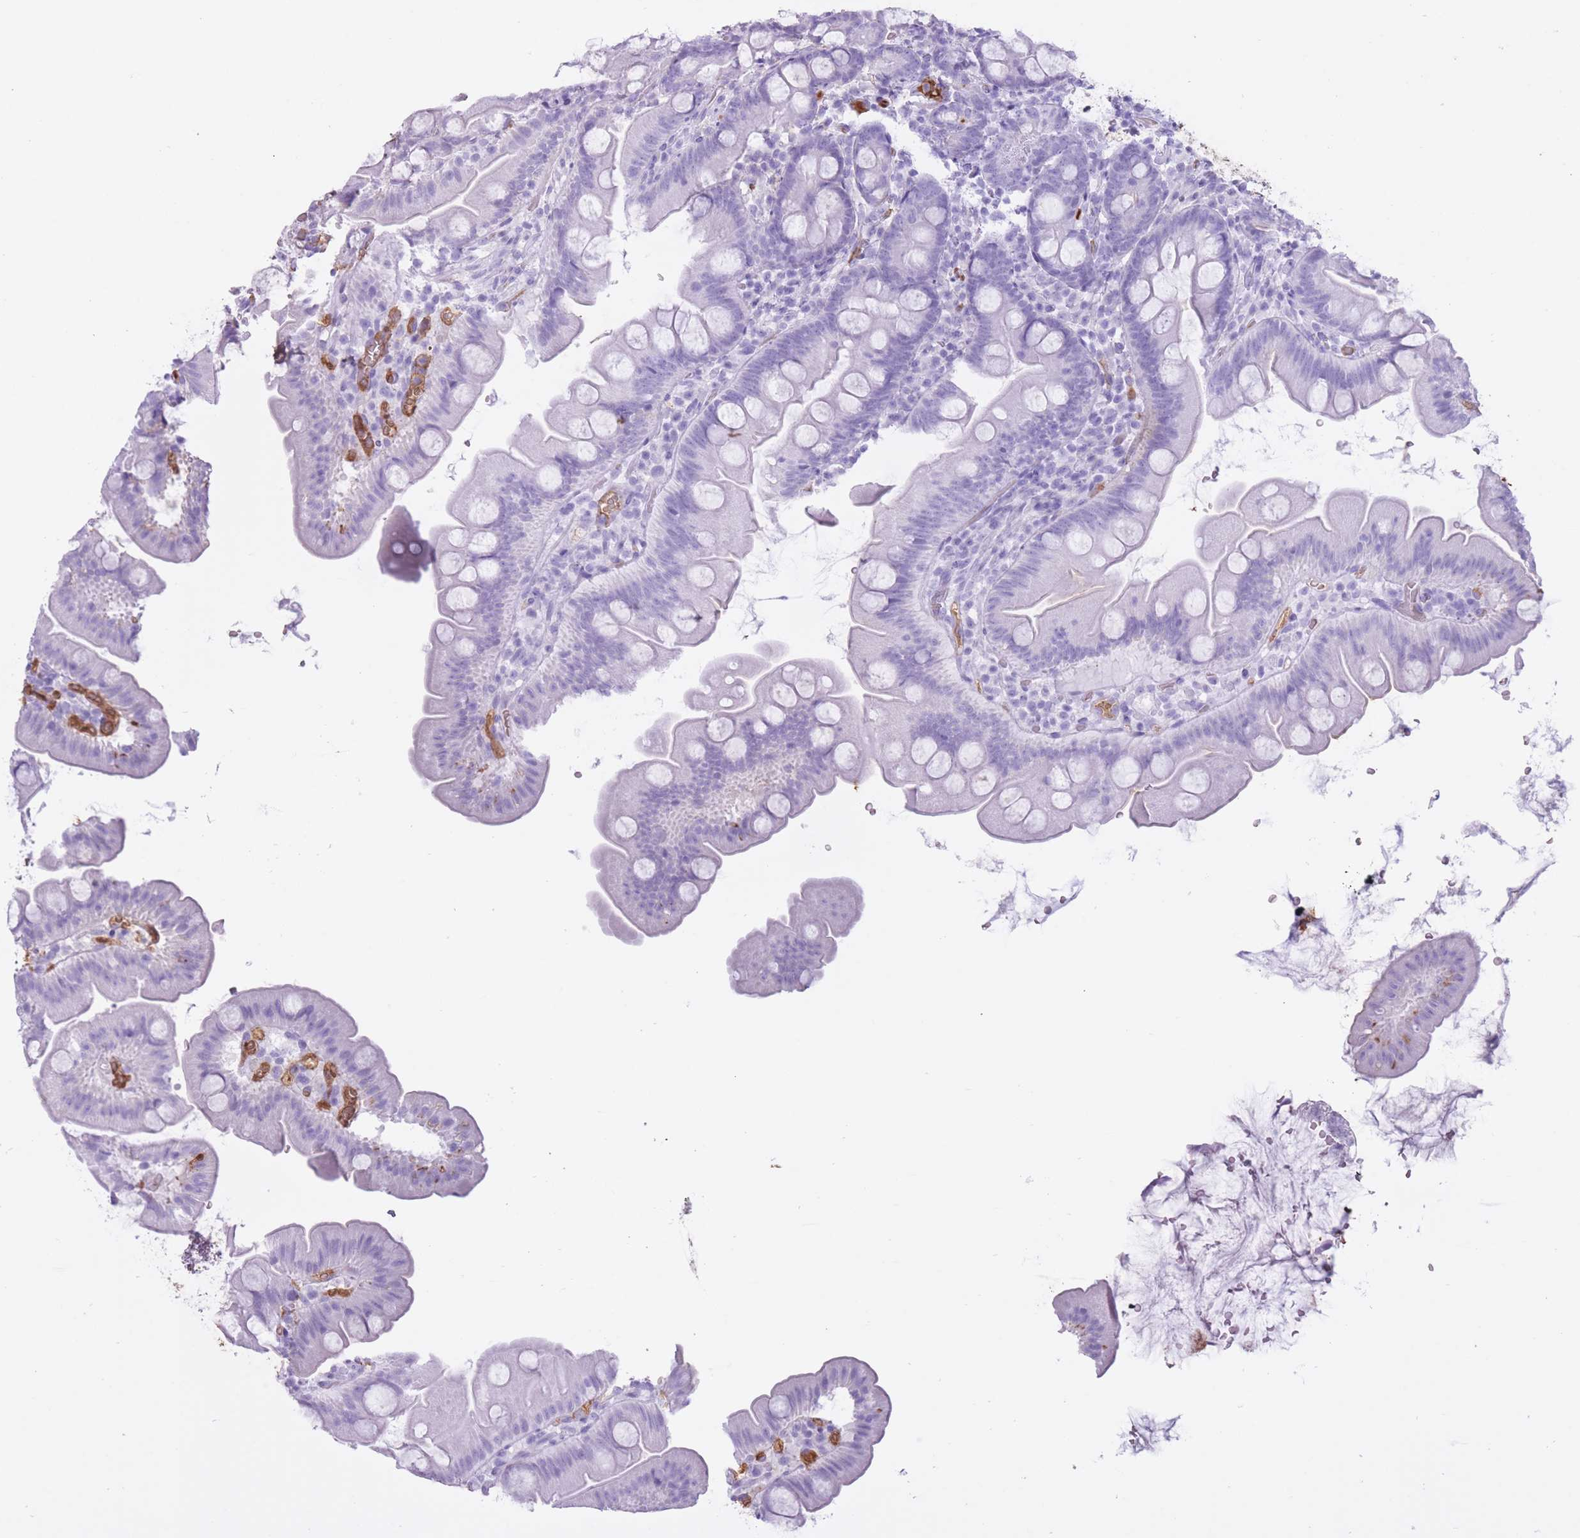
{"staining": {"intensity": "negative", "quantity": "none", "location": "none"}, "tissue": "small intestine", "cell_type": "Glandular cells", "image_type": "normal", "snomed": [{"axis": "morphology", "description": "Normal tissue, NOS"}, {"axis": "topography", "description": "Small intestine"}], "caption": "This is an immunohistochemistry (IHC) histopathology image of benign small intestine. There is no expression in glandular cells.", "gene": "AP3S1", "patient": {"sex": "female", "age": 68}}